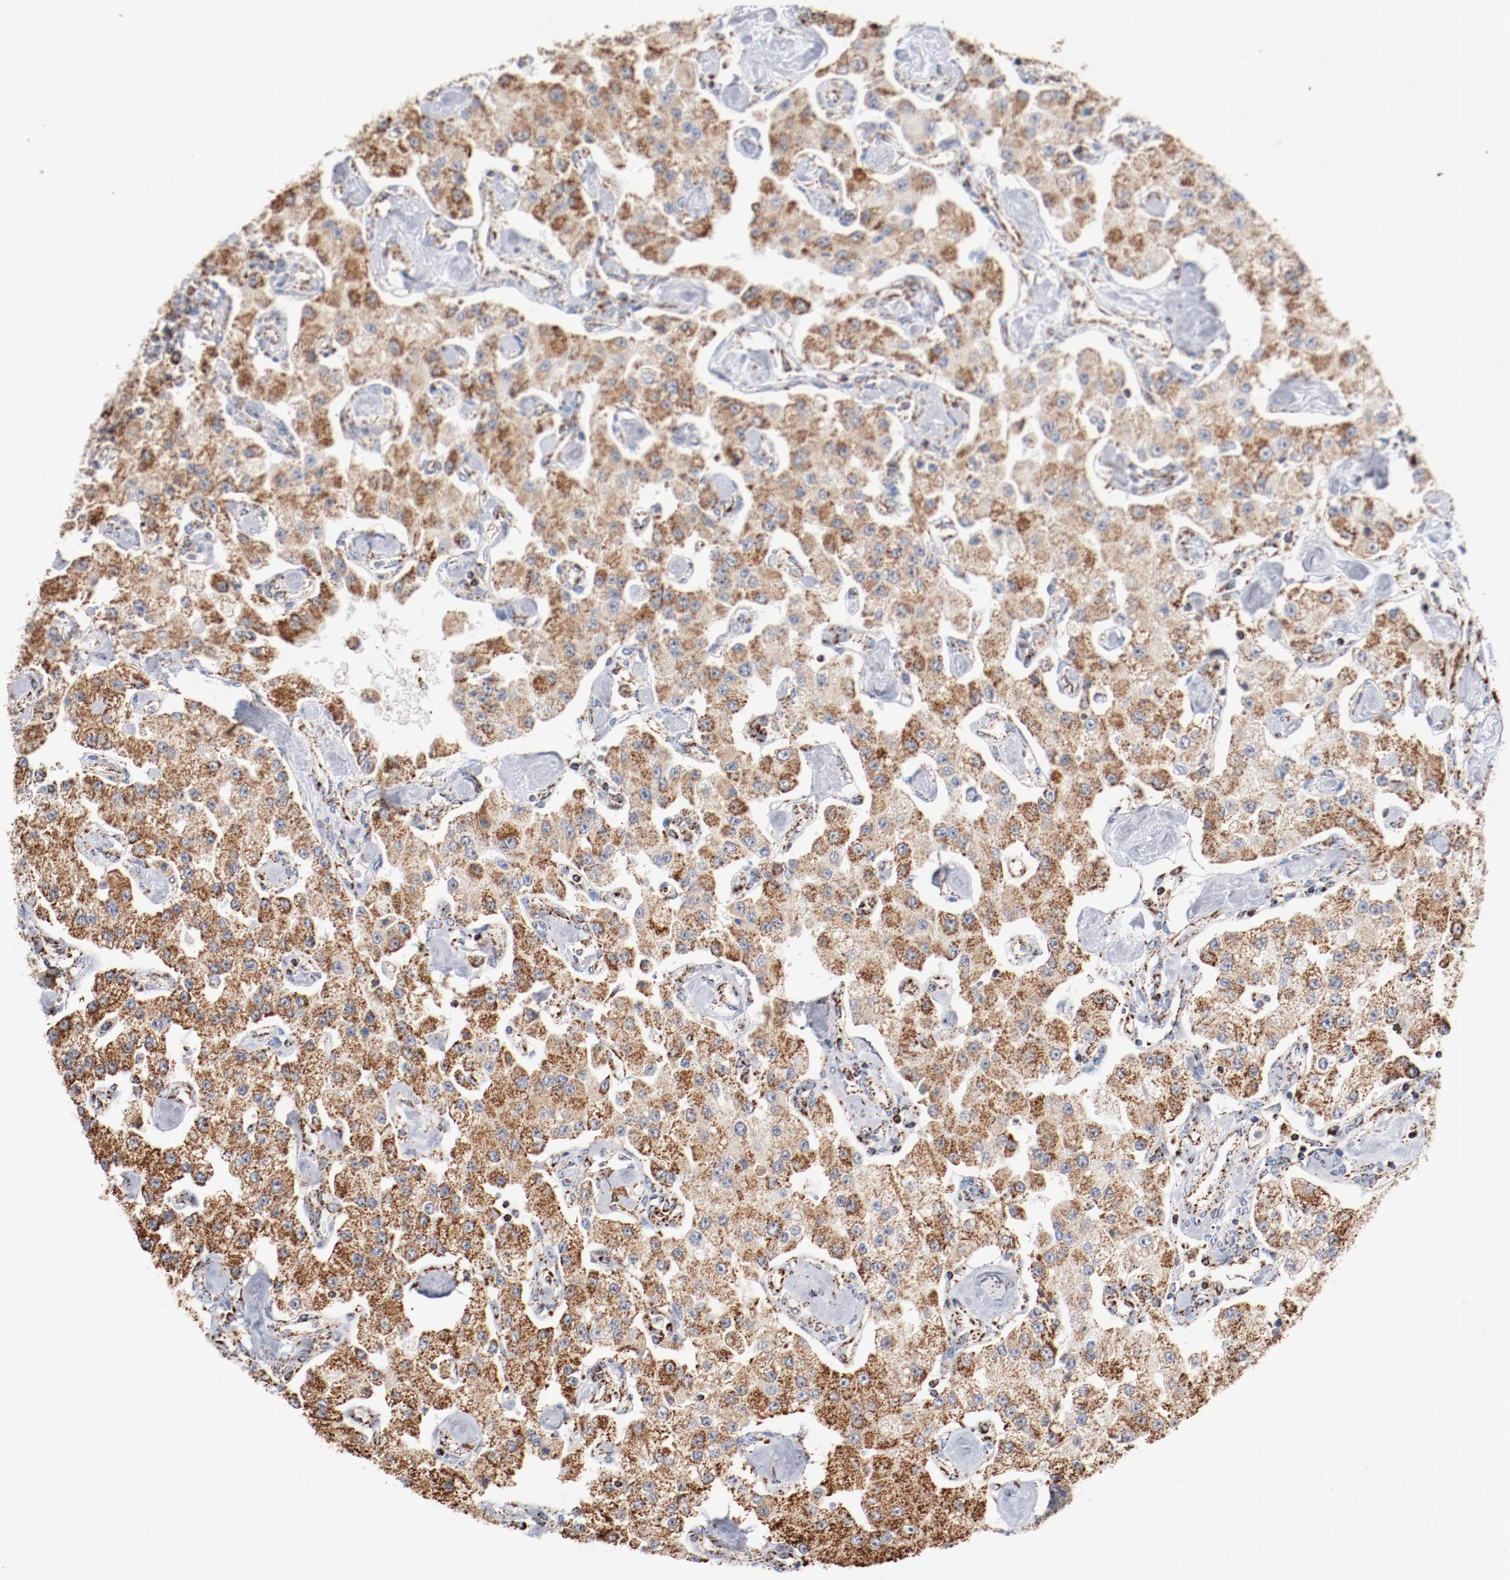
{"staining": {"intensity": "strong", "quantity": ">75%", "location": "cytoplasmic/membranous"}, "tissue": "carcinoid", "cell_type": "Tumor cells", "image_type": "cancer", "snomed": [{"axis": "morphology", "description": "Carcinoid, malignant, NOS"}, {"axis": "topography", "description": "Pancreas"}], "caption": "DAB immunohistochemical staining of human carcinoid reveals strong cytoplasmic/membranous protein staining in about >75% of tumor cells.", "gene": "NDUFS4", "patient": {"sex": "male", "age": 41}}